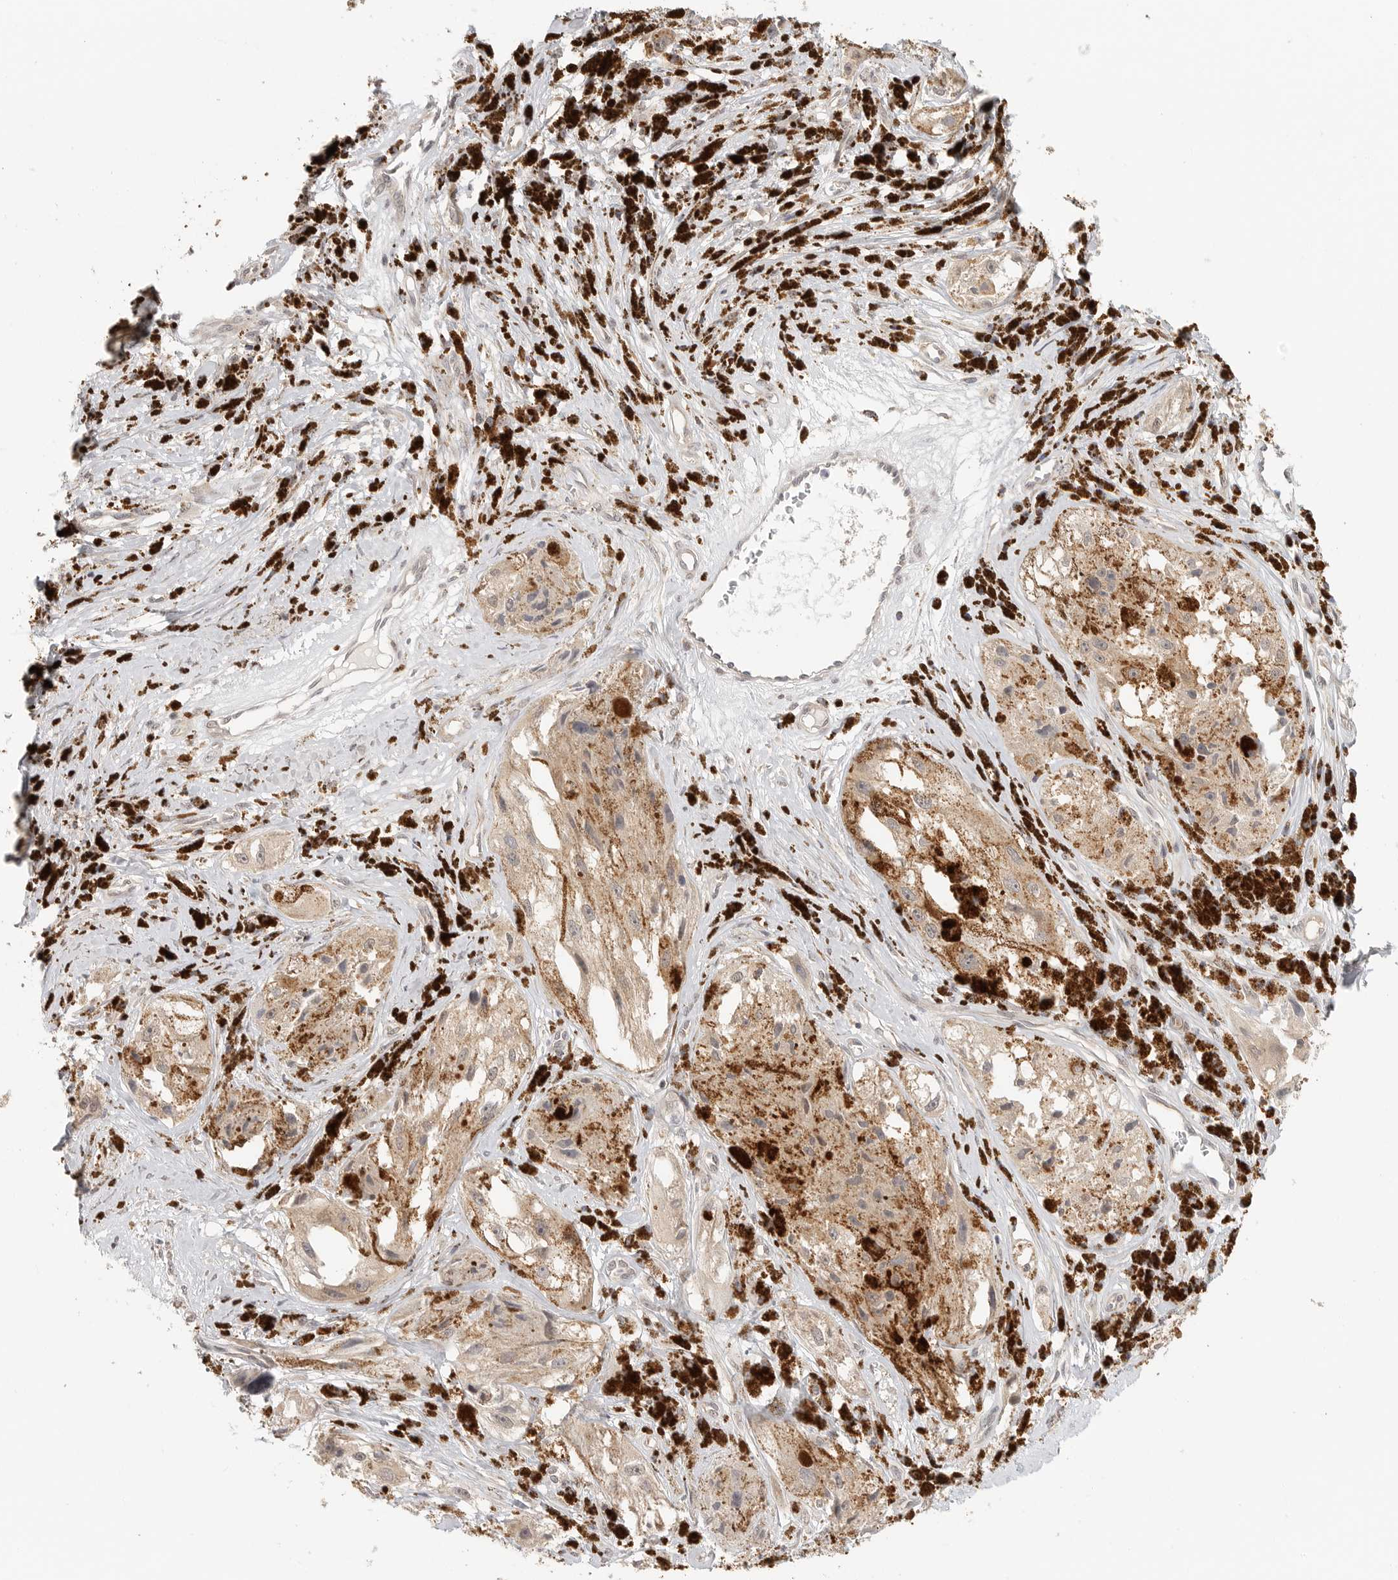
{"staining": {"intensity": "weak", "quantity": ">75%", "location": "cytoplasmic/membranous"}, "tissue": "melanoma", "cell_type": "Tumor cells", "image_type": "cancer", "snomed": [{"axis": "morphology", "description": "Malignant melanoma, NOS"}, {"axis": "topography", "description": "Skin"}], "caption": "Immunohistochemistry of melanoma demonstrates low levels of weak cytoplasmic/membranous positivity in about >75% of tumor cells.", "gene": "HDAC6", "patient": {"sex": "male", "age": 88}}